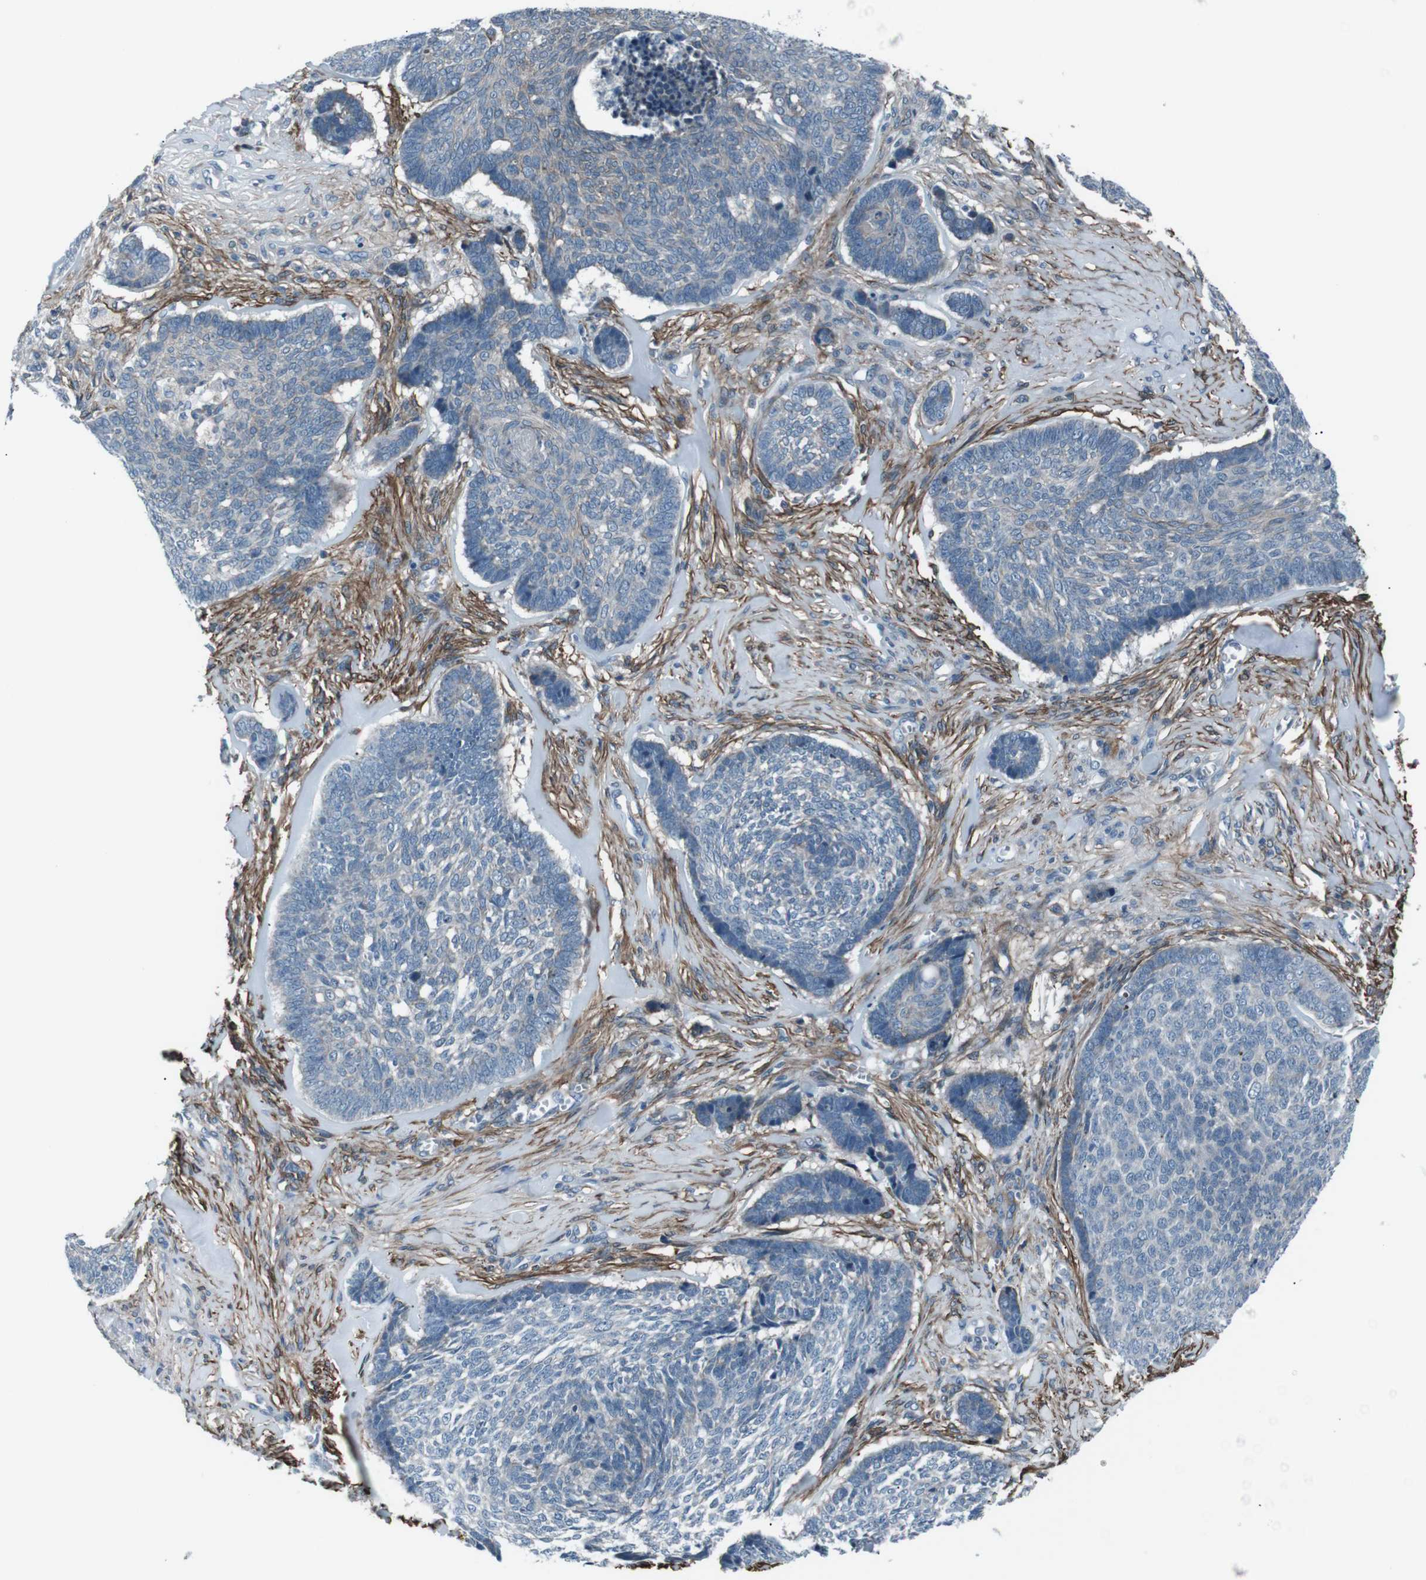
{"staining": {"intensity": "negative", "quantity": "none", "location": "none"}, "tissue": "skin cancer", "cell_type": "Tumor cells", "image_type": "cancer", "snomed": [{"axis": "morphology", "description": "Basal cell carcinoma"}, {"axis": "topography", "description": "Skin"}], "caption": "DAB immunohistochemical staining of basal cell carcinoma (skin) reveals no significant positivity in tumor cells.", "gene": "PDLIM5", "patient": {"sex": "male", "age": 84}}